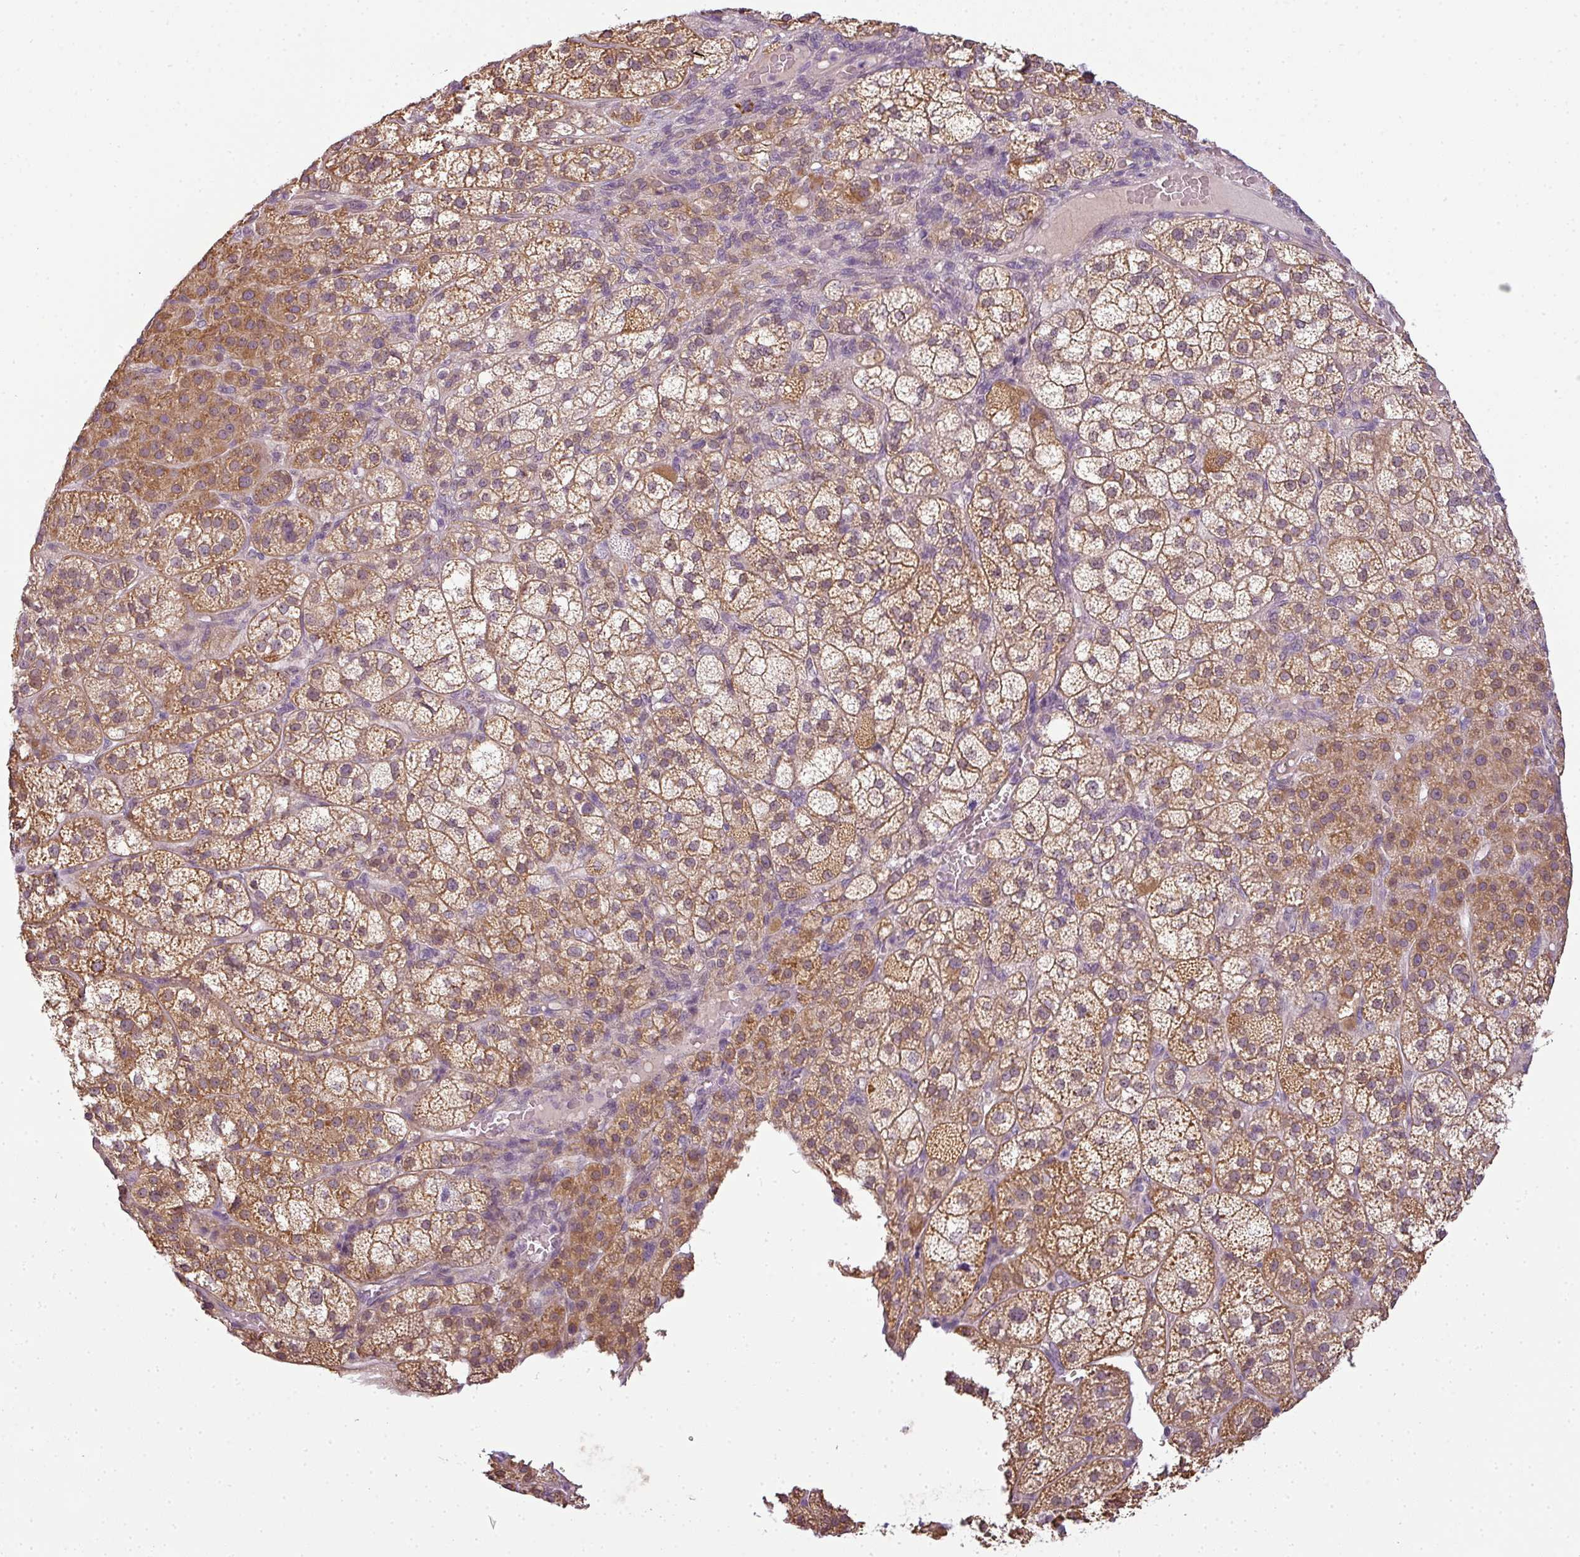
{"staining": {"intensity": "moderate", "quantity": ">75%", "location": "cytoplasmic/membranous,nuclear"}, "tissue": "adrenal gland", "cell_type": "Glandular cells", "image_type": "normal", "snomed": [{"axis": "morphology", "description": "Normal tissue, NOS"}, {"axis": "topography", "description": "Adrenal gland"}], "caption": "Approximately >75% of glandular cells in unremarkable human adrenal gland display moderate cytoplasmic/membranous,nuclear protein expression as visualized by brown immunohistochemical staining.", "gene": "LY75", "patient": {"sex": "female", "age": 60}}